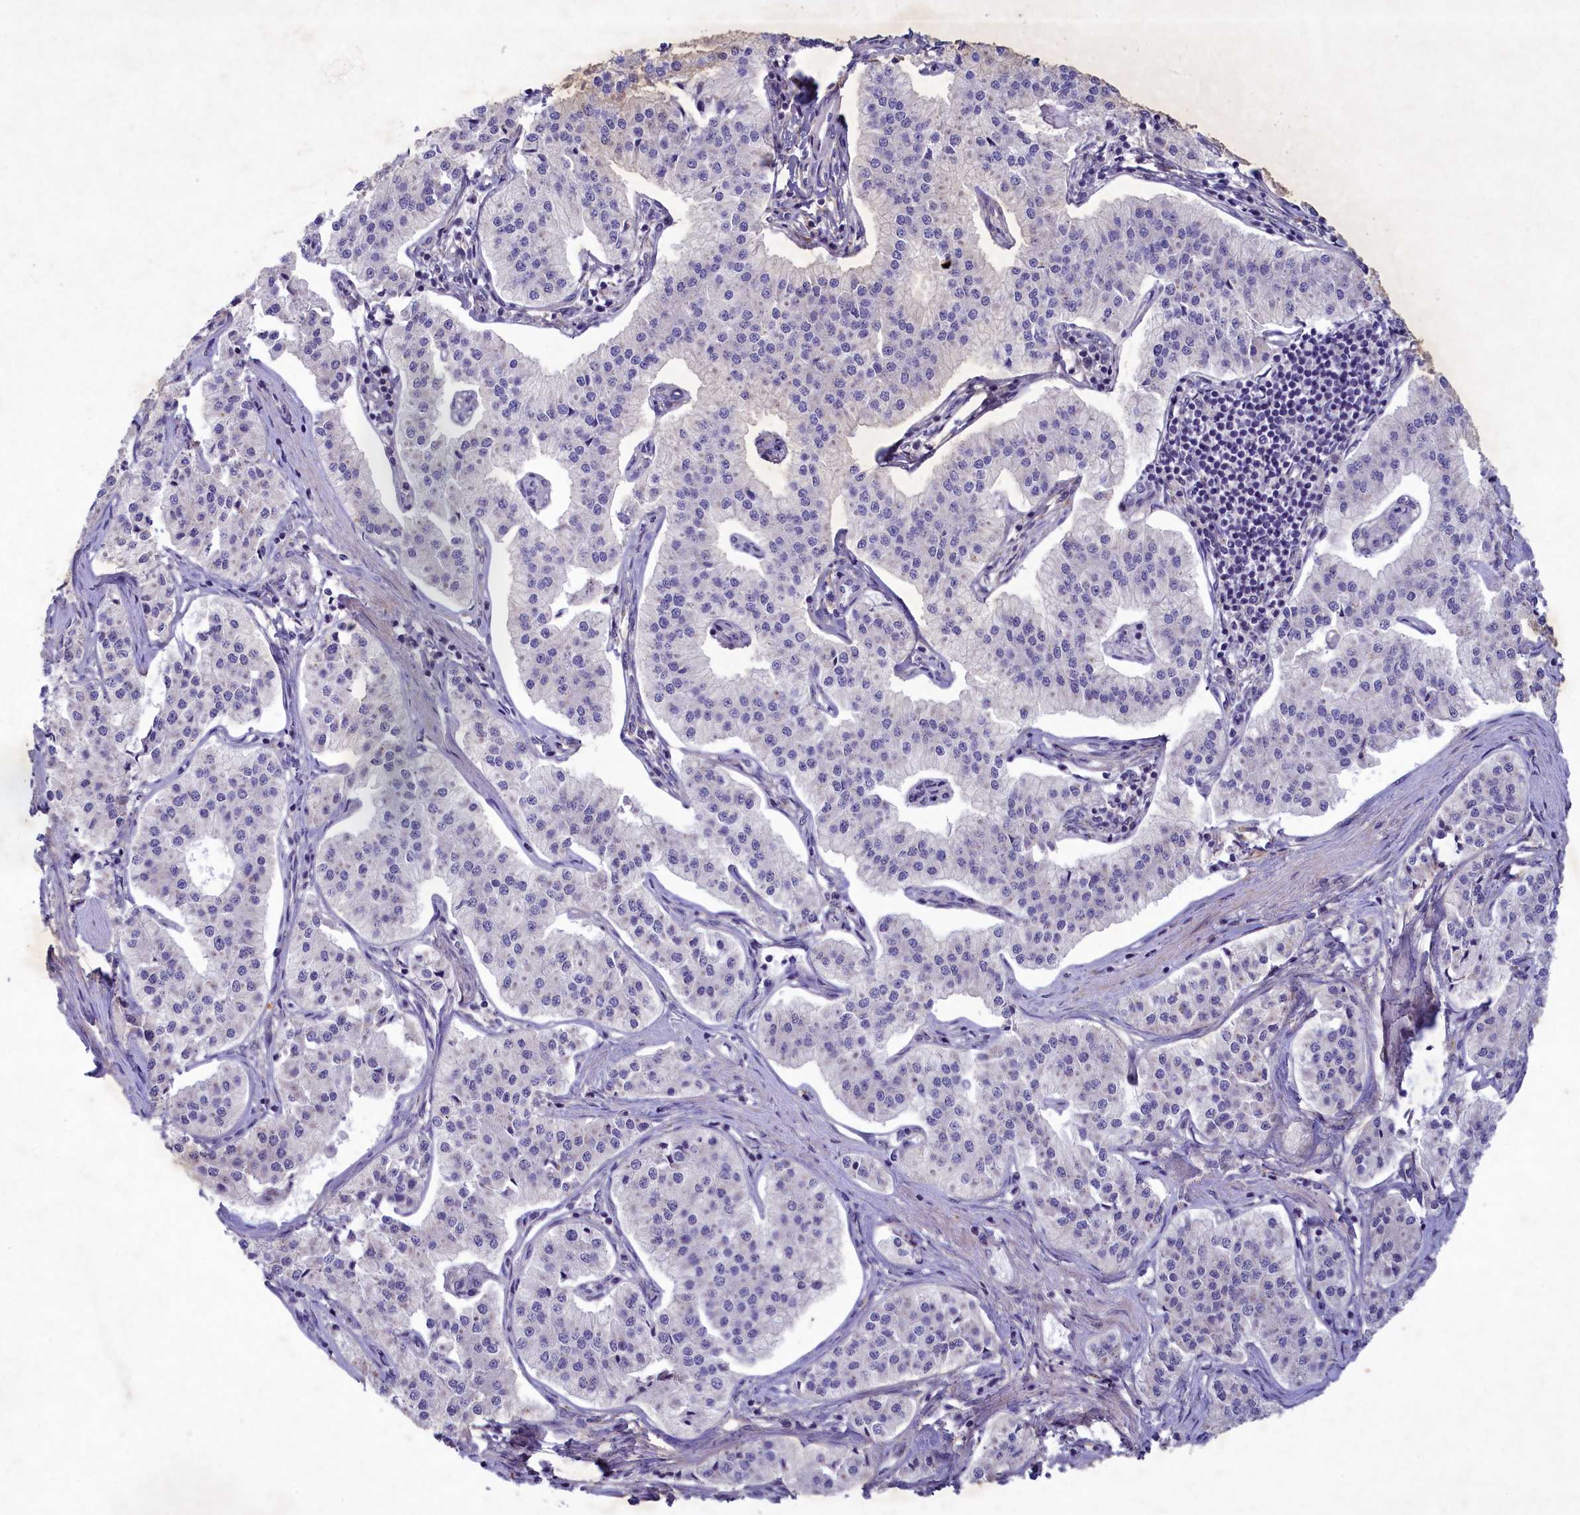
{"staining": {"intensity": "negative", "quantity": "none", "location": "none"}, "tissue": "pancreatic cancer", "cell_type": "Tumor cells", "image_type": "cancer", "snomed": [{"axis": "morphology", "description": "Adenocarcinoma, NOS"}, {"axis": "topography", "description": "Pancreas"}], "caption": "There is no significant staining in tumor cells of pancreatic cancer.", "gene": "PLEKHG6", "patient": {"sex": "female", "age": 50}}